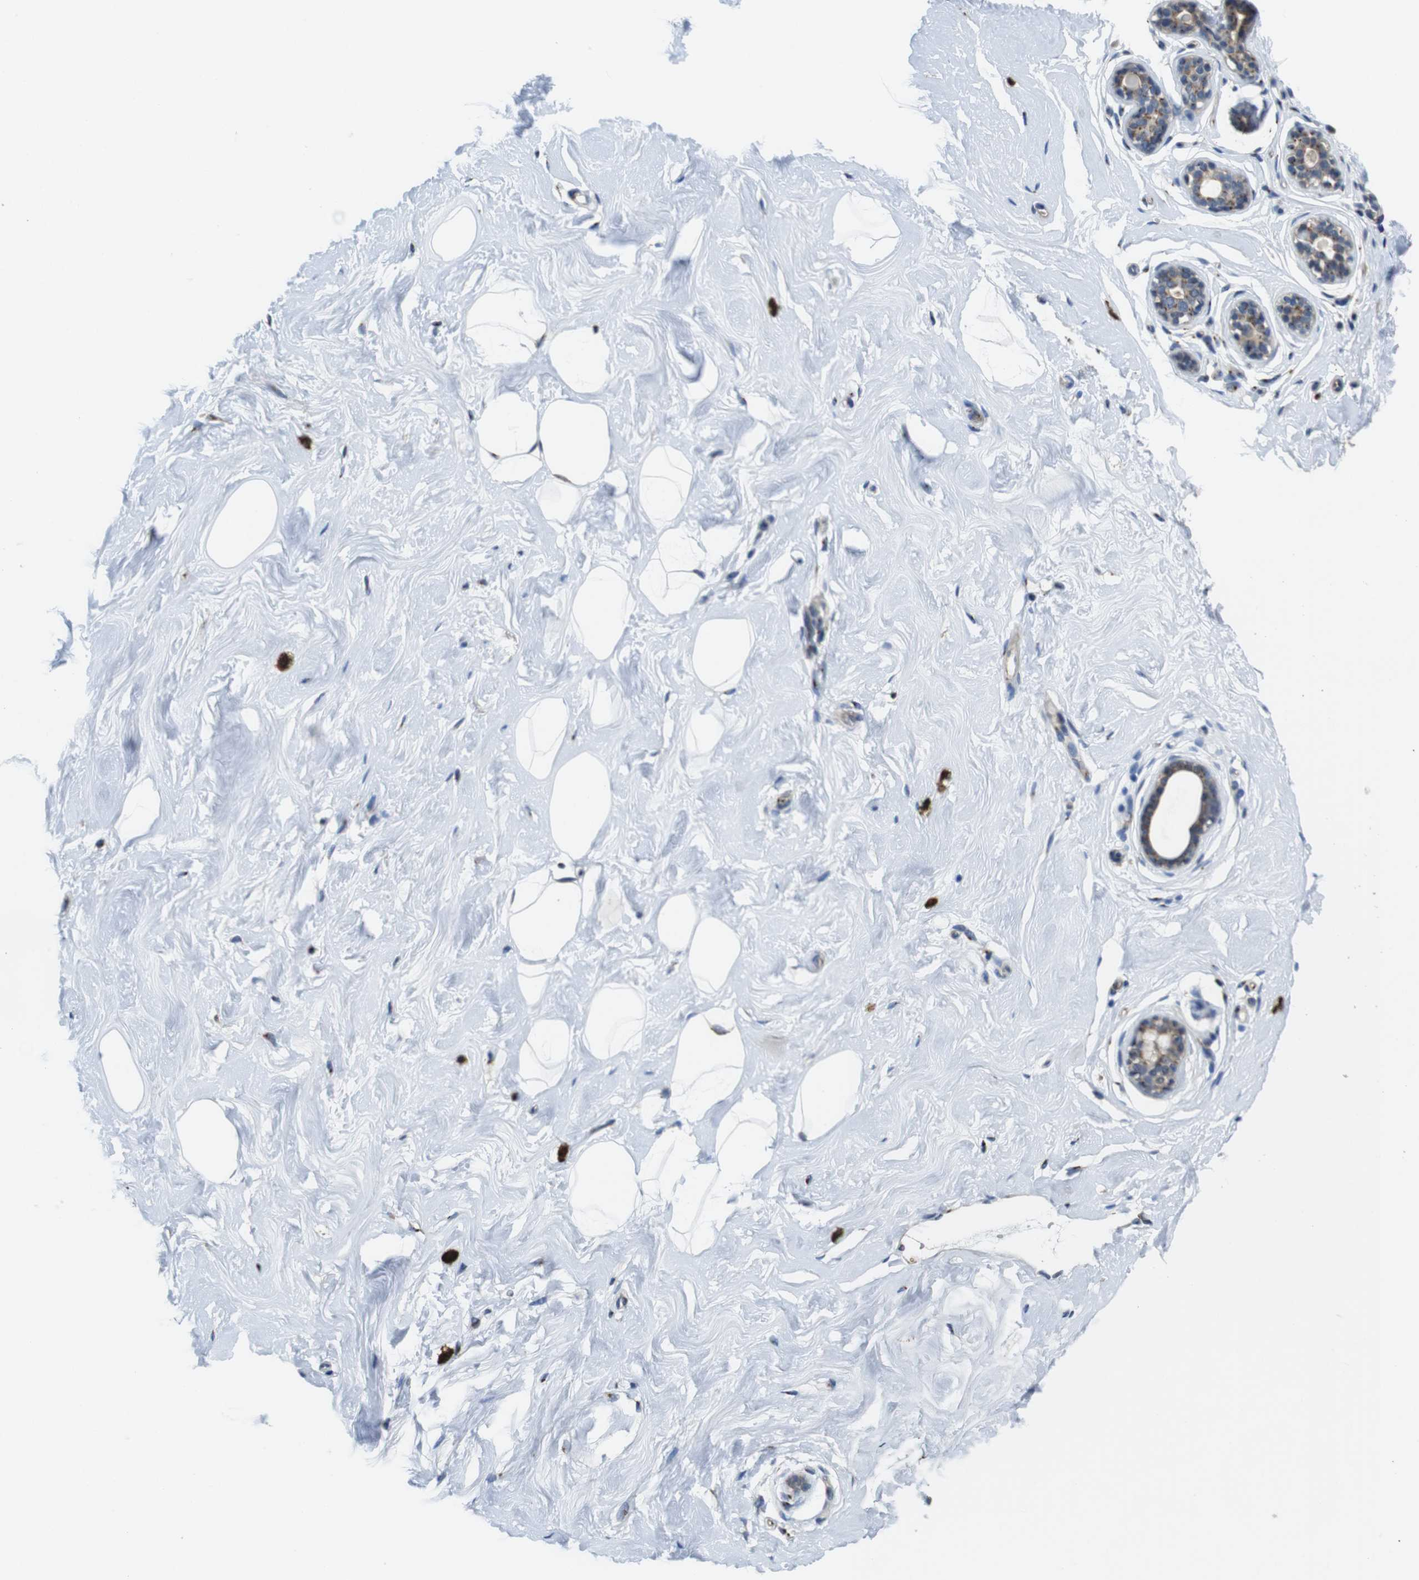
{"staining": {"intensity": "negative", "quantity": "none", "location": "none"}, "tissue": "breast", "cell_type": "Adipocytes", "image_type": "normal", "snomed": [{"axis": "morphology", "description": "Normal tissue, NOS"}, {"axis": "topography", "description": "Breast"}], "caption": "IHC of normal breast reveals no expression in adipocytes. (DAB (3,3'-diaminobenzidine) immunohistochemistry with hematoxylin counter stain).", "gene": "RAB6A", "patient": {"sex": "female", "age": 23}}